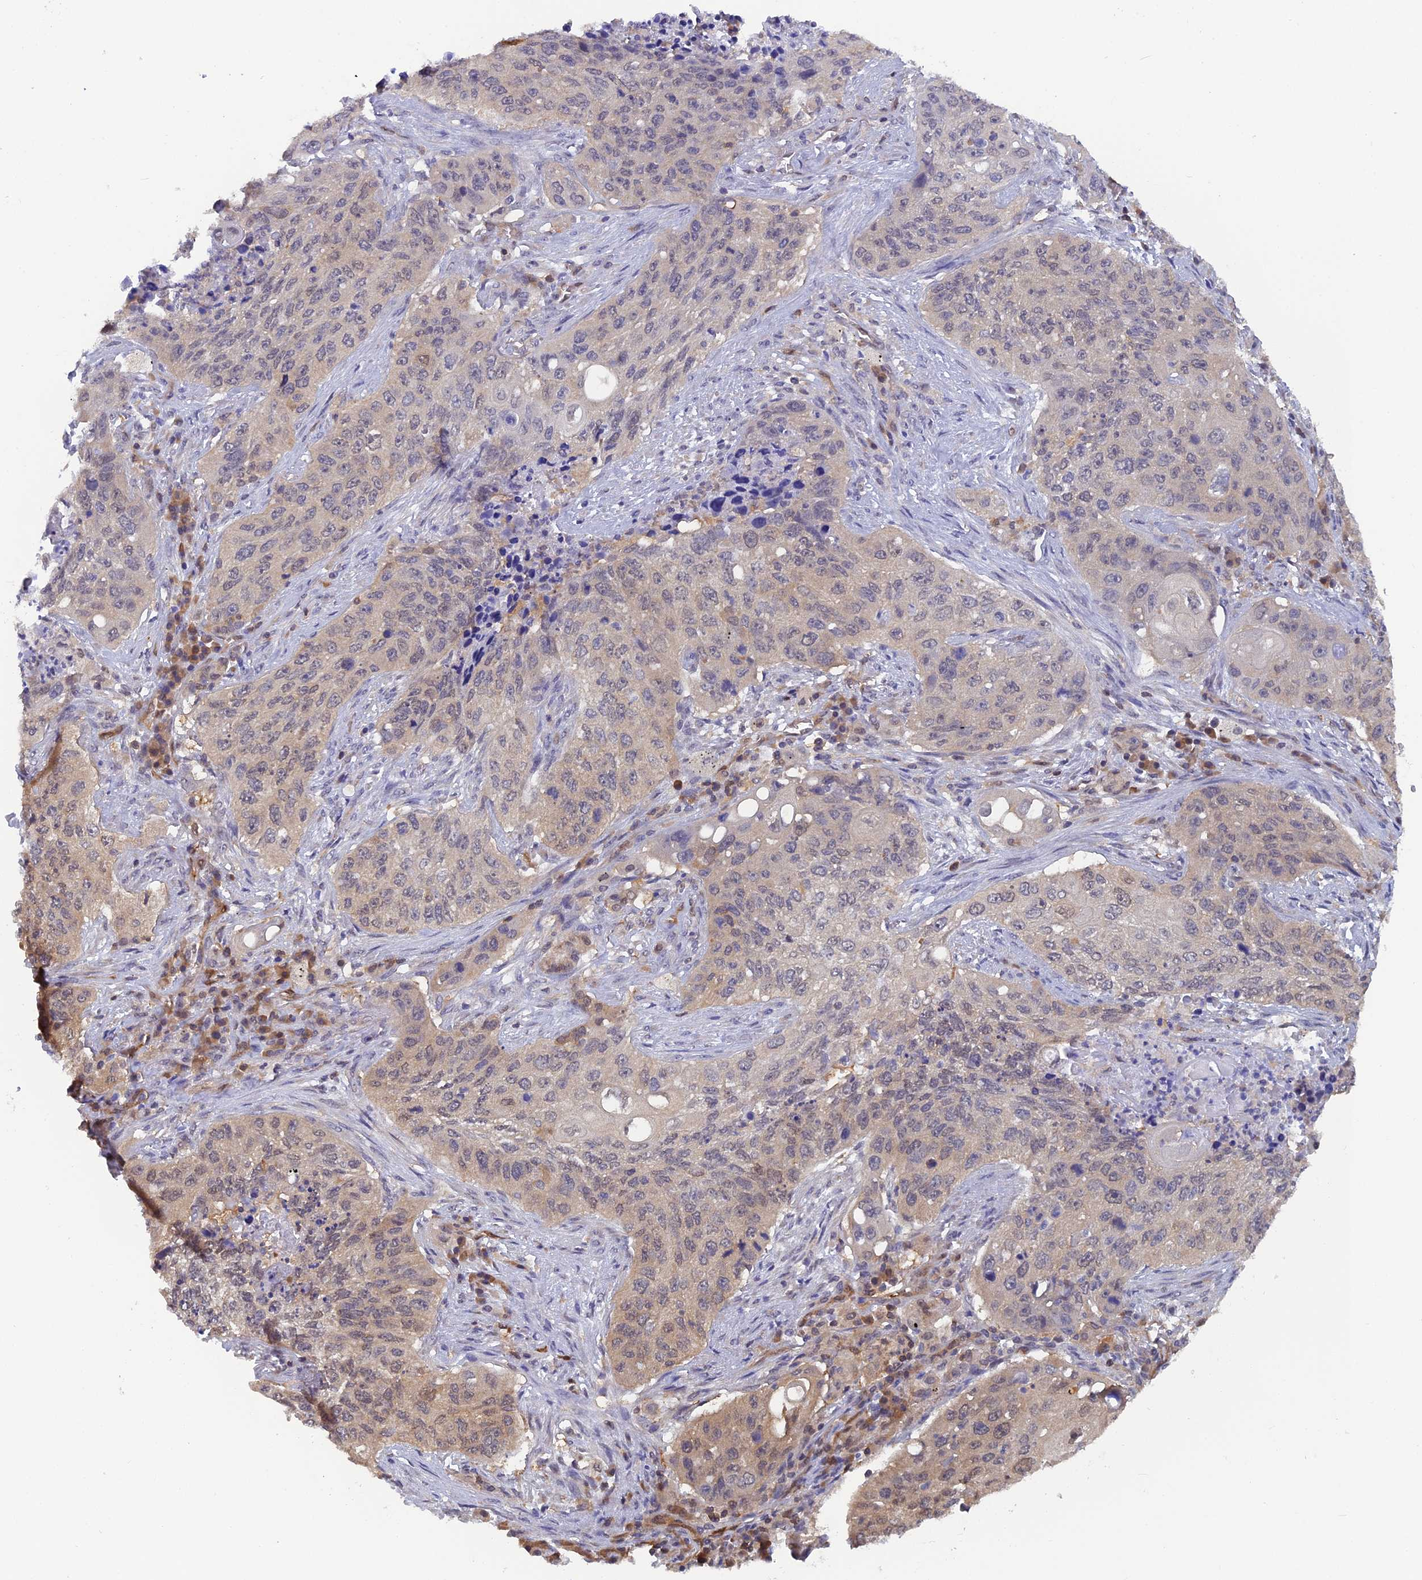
{"staining": {"intensity": "weak", "quantity": "<25%", "location": "cytoplasmic/membranous,nuclear"}, "tissue": "lung cancer", "cell_type": "Tumor cells", "image_type": "cancer", "snomed": [{"axis": "morphology", "description": "Squamous cell carcinoma, NOS"}, {"axis": "topography", "description": "Lung"}], "caption": "Tumor cells are negative for brown protein staining in lung squamous cell carcinoma.", "gene": "HINT1", "patient": {"sex": "female", "age": 63}}